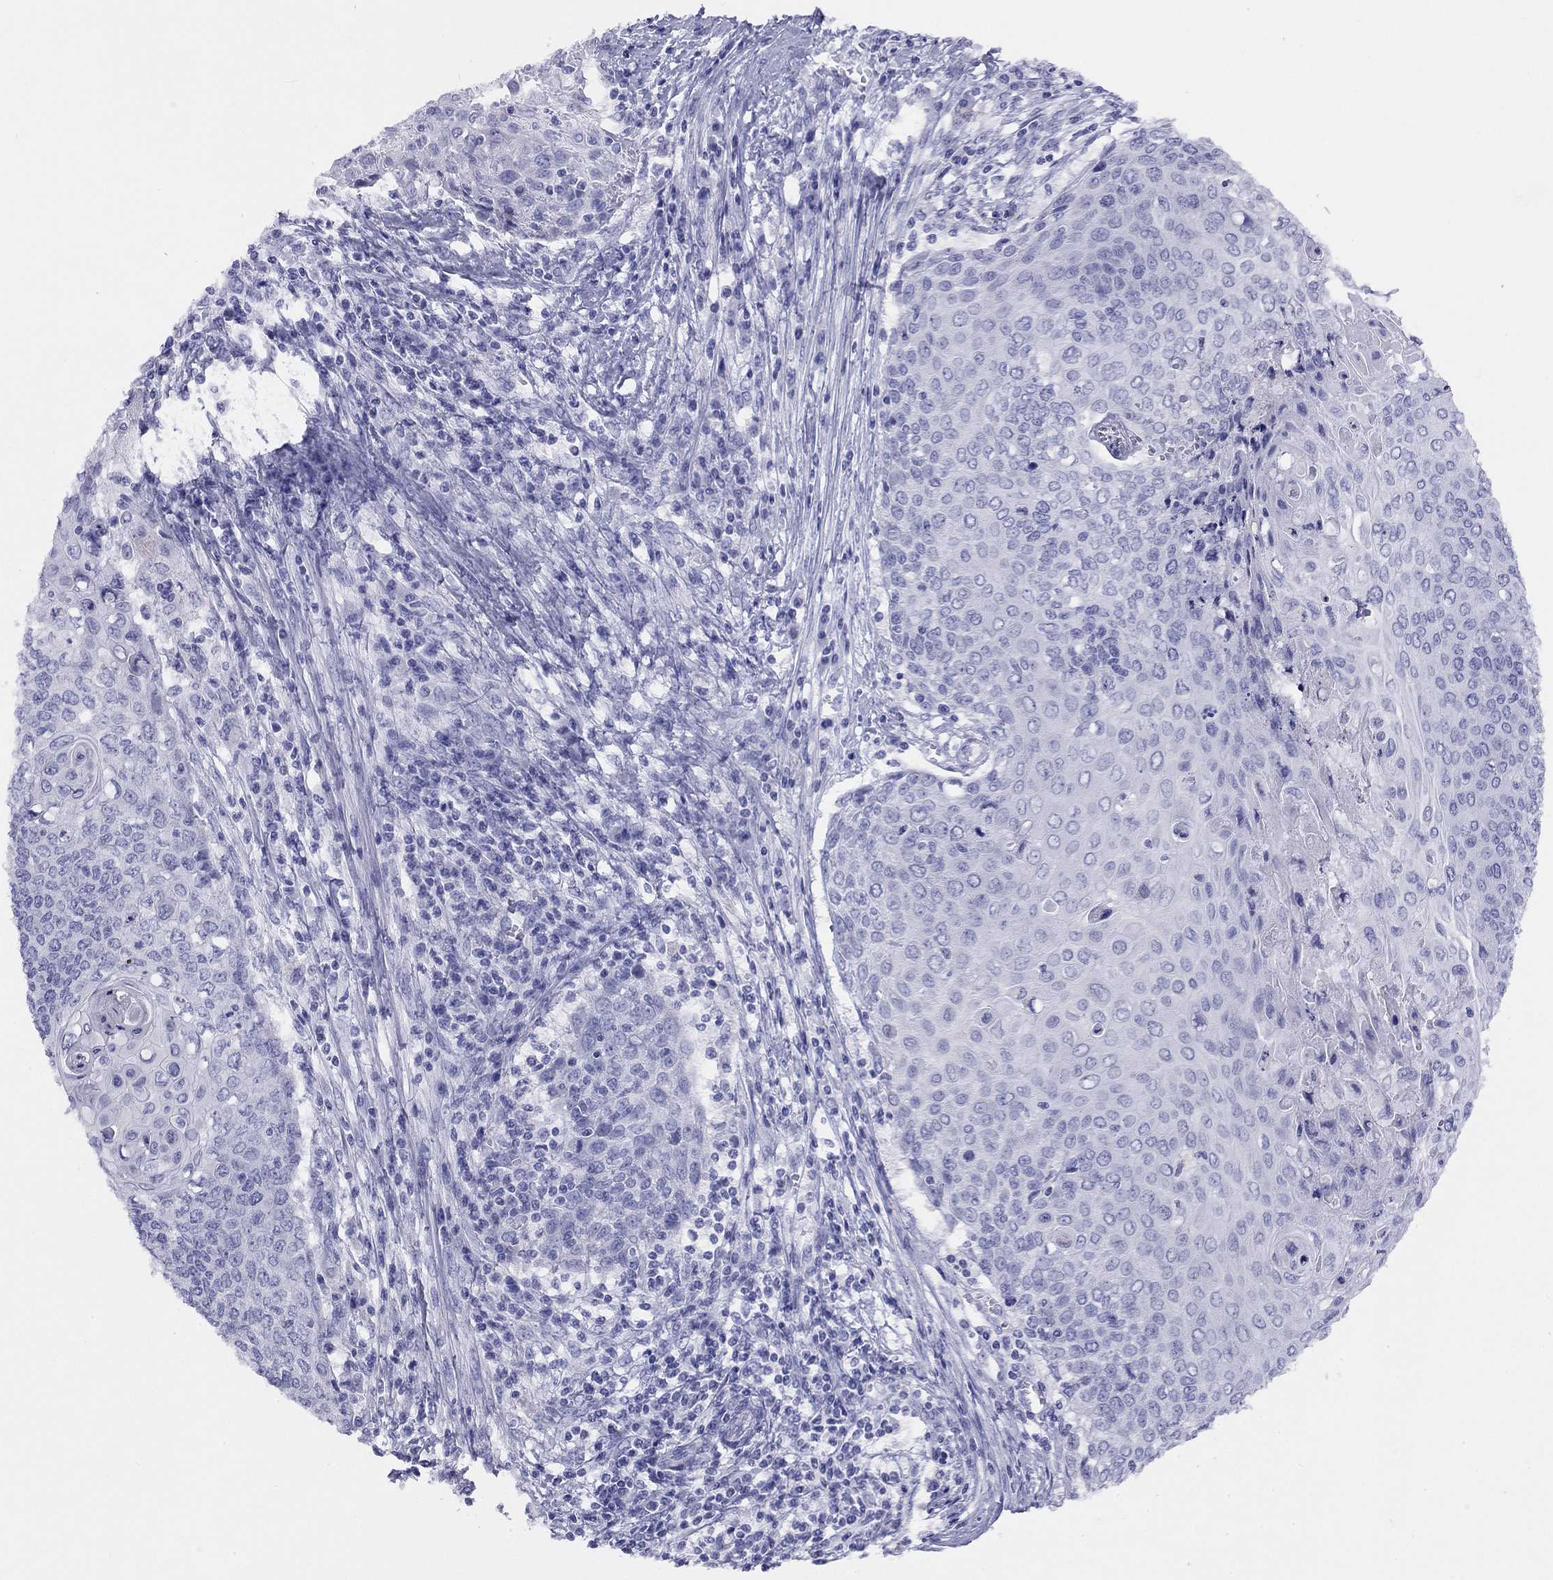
{"staining": {"intensity": "negative", "quantity": "none", "location": "none"}, "tissue": "cervical cancer", "cell_type": "Tumor cells", "image_type": "cancer", "snomed": [{"axis": "morphology", "description": "Squamous cell carcinoma, NOS"}, {"axis": "topography", "description": "Cervix"}], "caption": "Histopathology image shows no protein staining in tumor cells of cervical squamous cell carcinoma tissue.", "gene": "DPY19L2", "patient": {"sex": "female", "age": 39}}